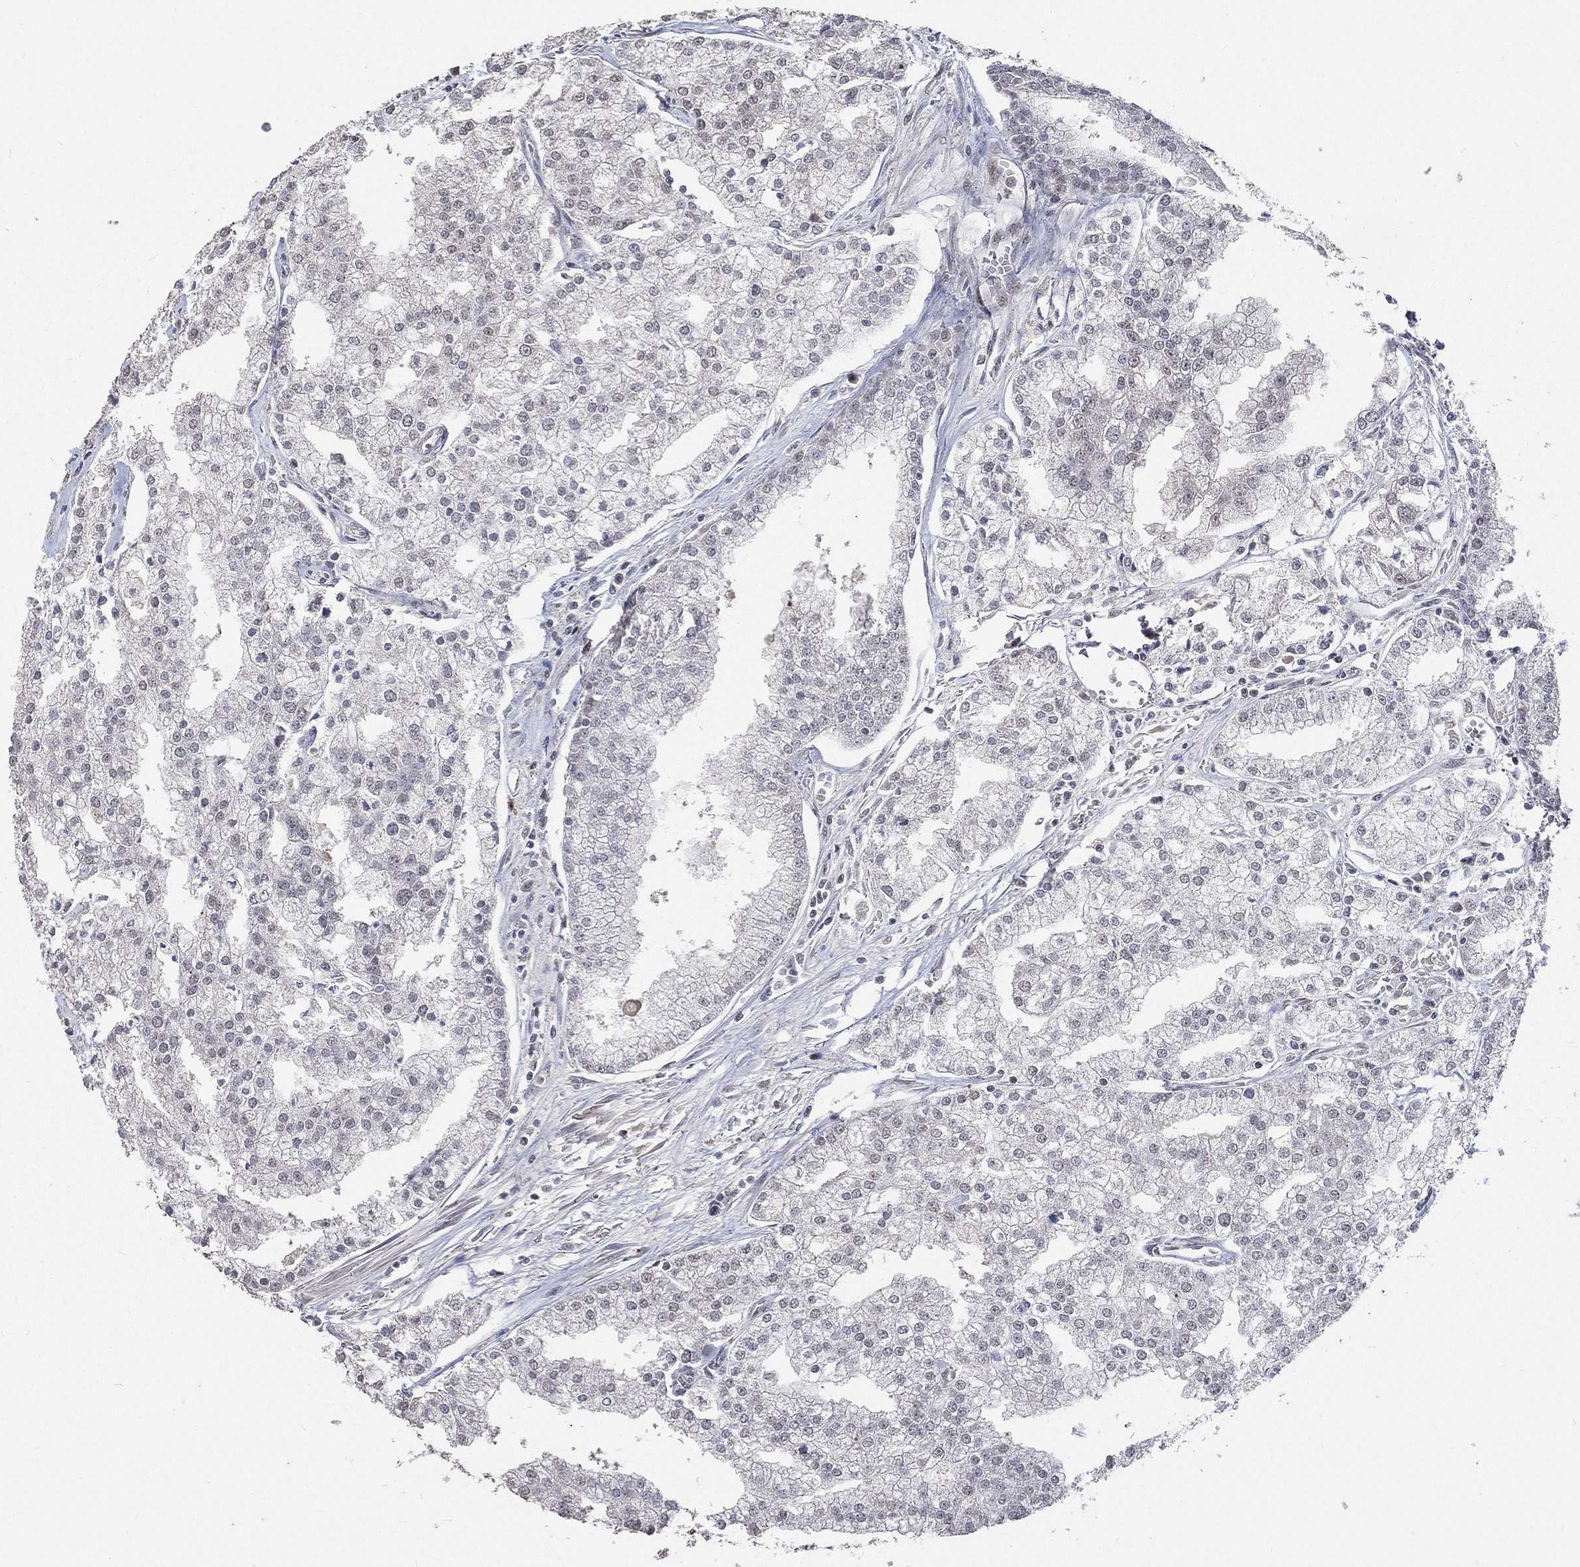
{"staining": {"intensity": "negative", "quantity": "none", "location": "none"}, "tissue": "prostate cancer", "cell_type": "Tumor cells", "image_type": "cancer", "snomed": [{"axis": "morphology", "description": "Adenocarcinoma, NOS"}, {"axis": "topography", "description": "Prostate"}], "caption": "Image shows no protein staining in tumor cells of prostate cancer tissue.", "gene": "SPATA33", "patient": {"sex": "male", "age": 70}}